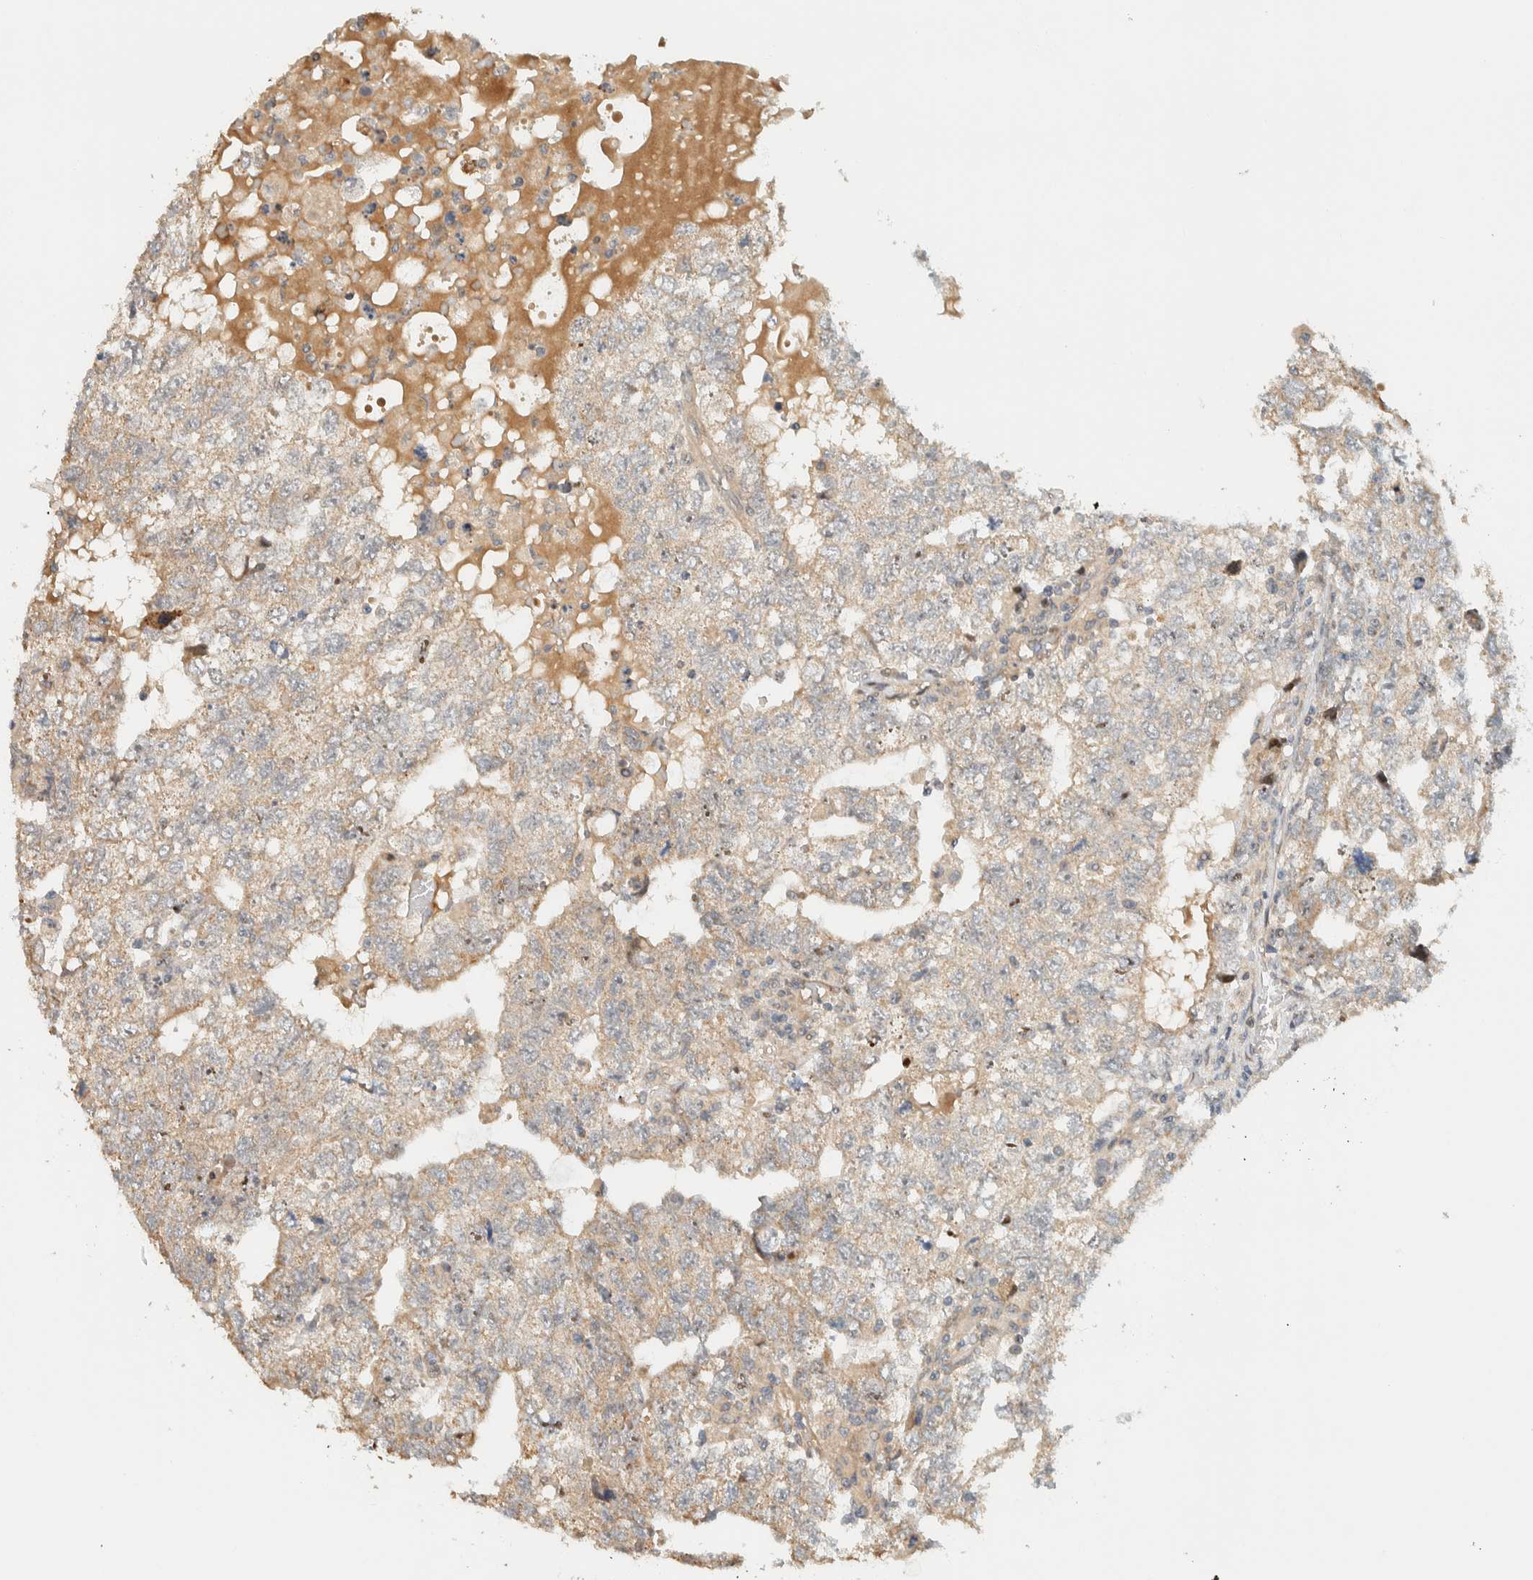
{"staining": {"intensity": "weak", "quantity": "25%-75%", "location": "cytoplasmic/membranous"}, "tissue": "testis cancer", "cell_type": "Tumor cells", "image_type": "cancer", "snomed": [{"axis": "morphology", "description": "Carcinoma, Embryonal, NOS"}, {"axis": "topography", "description": "Testis"}], "caption": "Immunohistochemistry (IHC) (DAB) staining of embryonal carcinoma (testis) shows weak cytoplasmic/membranous protein expression in about 25%-75% of tumor cells.", "gene": "CCDC171", "patient": {"sex": "male", "age": 36}}